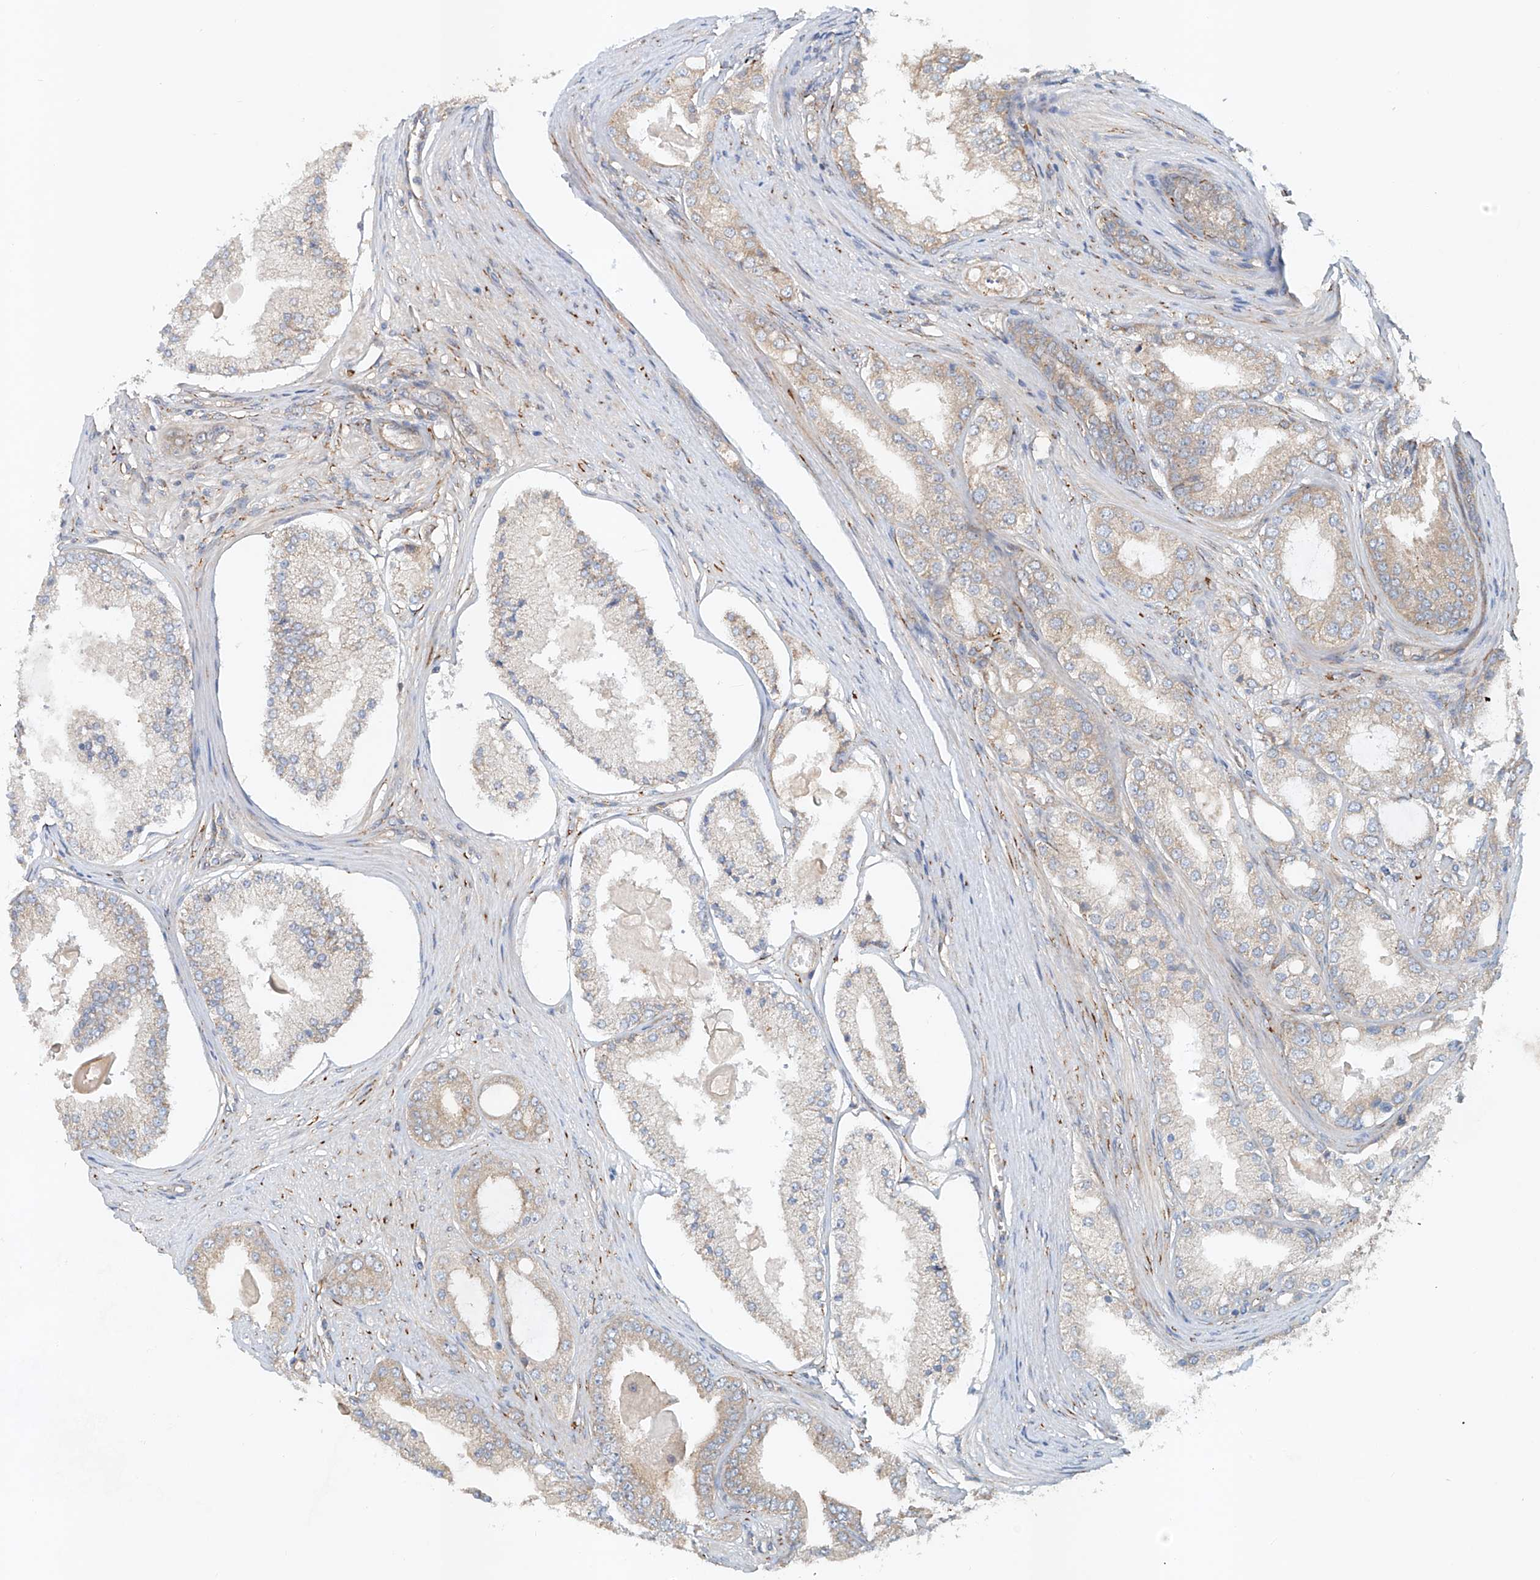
{"staining": {"intensity": "negative", "quantity": "none", "location": "none"}, "tissue": "prostate cancer", "cell_type": "Tumor cells", "image_type": "cancer", "snomed": [{"axis": "morphology", "description": "Adenocarcinoma, High grade"}, {"axis": "topography", "description": "Prostate"}], "caption": "Immunohistochemistry image of human prostate cancer stained for a protein (brown), which exhibits no expression in tumor cells.", "gene": "SNAP29", "patient": {"sex": "male", "age": 60}}